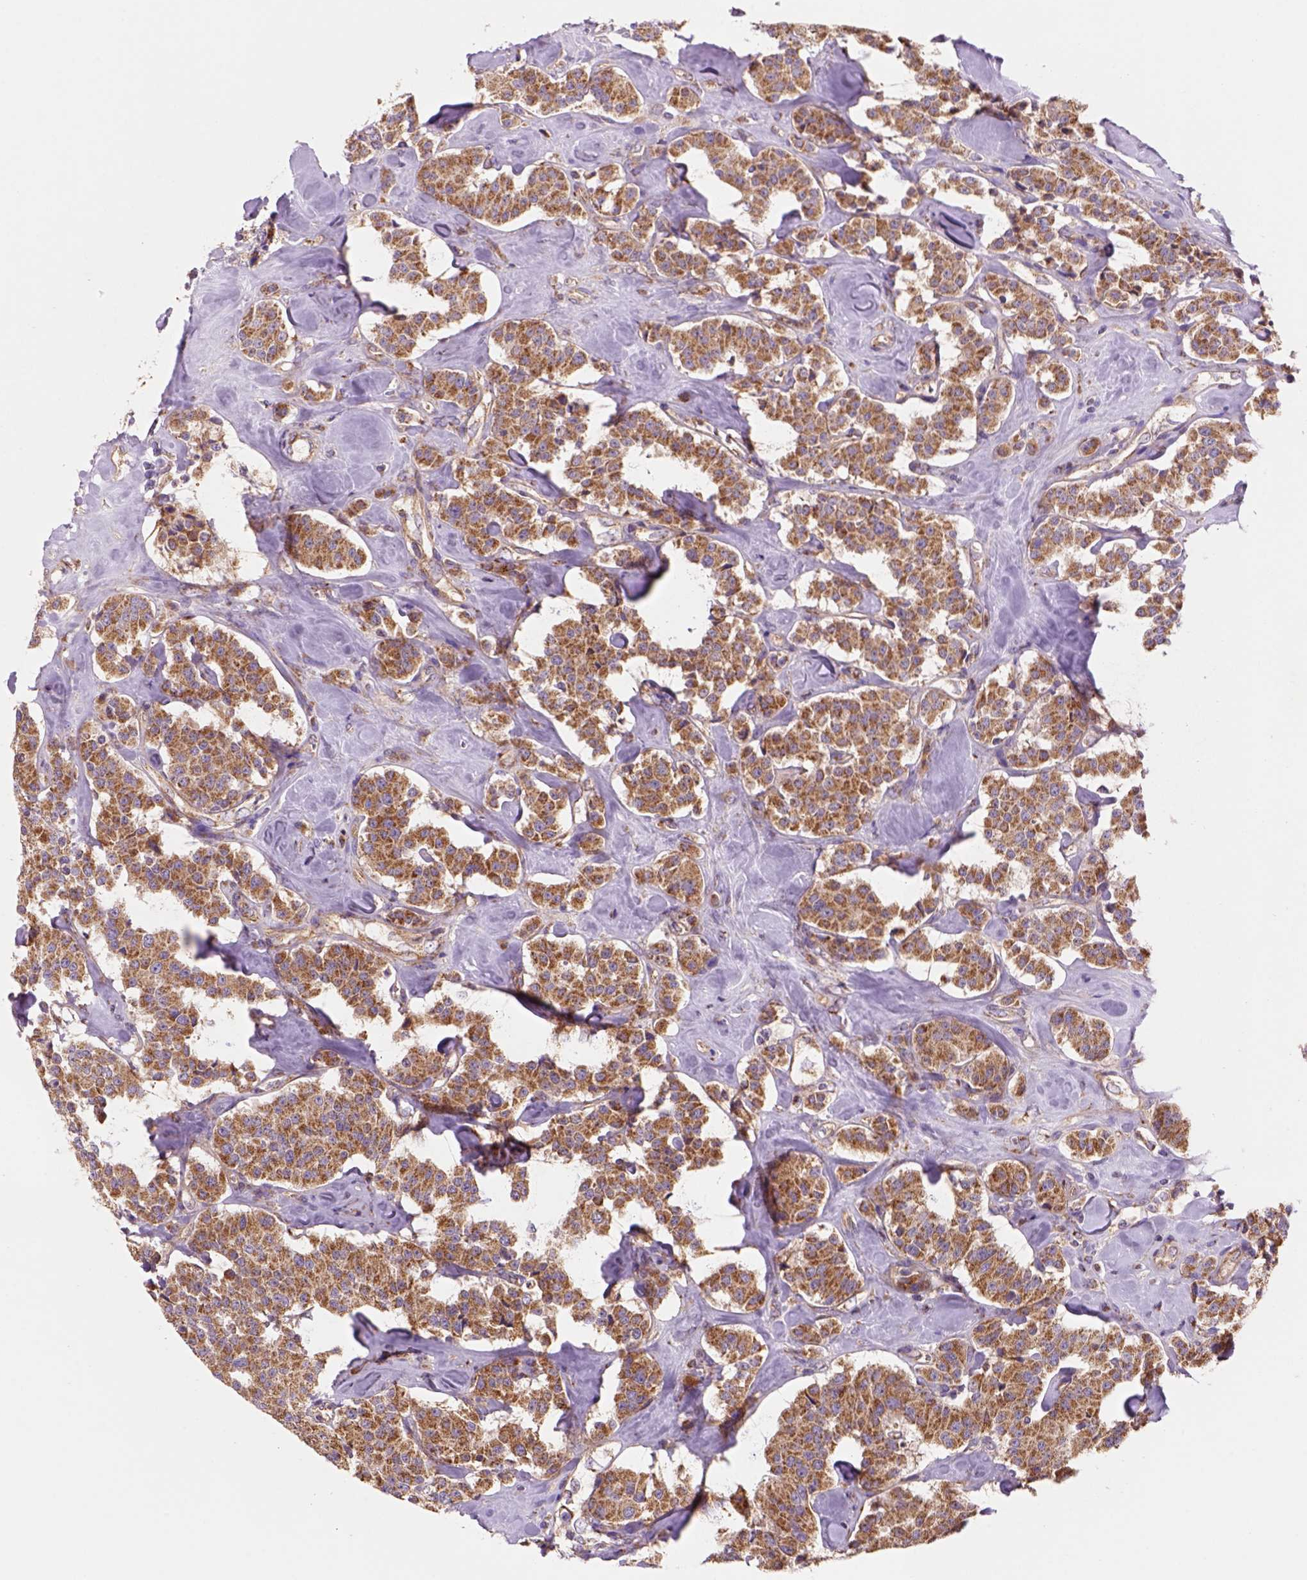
{"staining": {"intensity": "moderate", "quantity": ">75%", "location": "cytoplasmic/membranous"}, "tissue": "carcinoid", "cell_type": "Tumor cells", "image_type": "cancer", "snomed": [{"axis": "morphology", "description": "Carcinoid, malignant, NOS"}, {"axis": "topography", "description": "Pancreas"}], "caption": "Tumor cells display moderate cytoplasmic/membranous staining in approximately >75% of cells in malignant carcinoid. Nuclei are stained in blue.", "gene": "WARS2", "patient": {"sex": "male", "age": 41}}